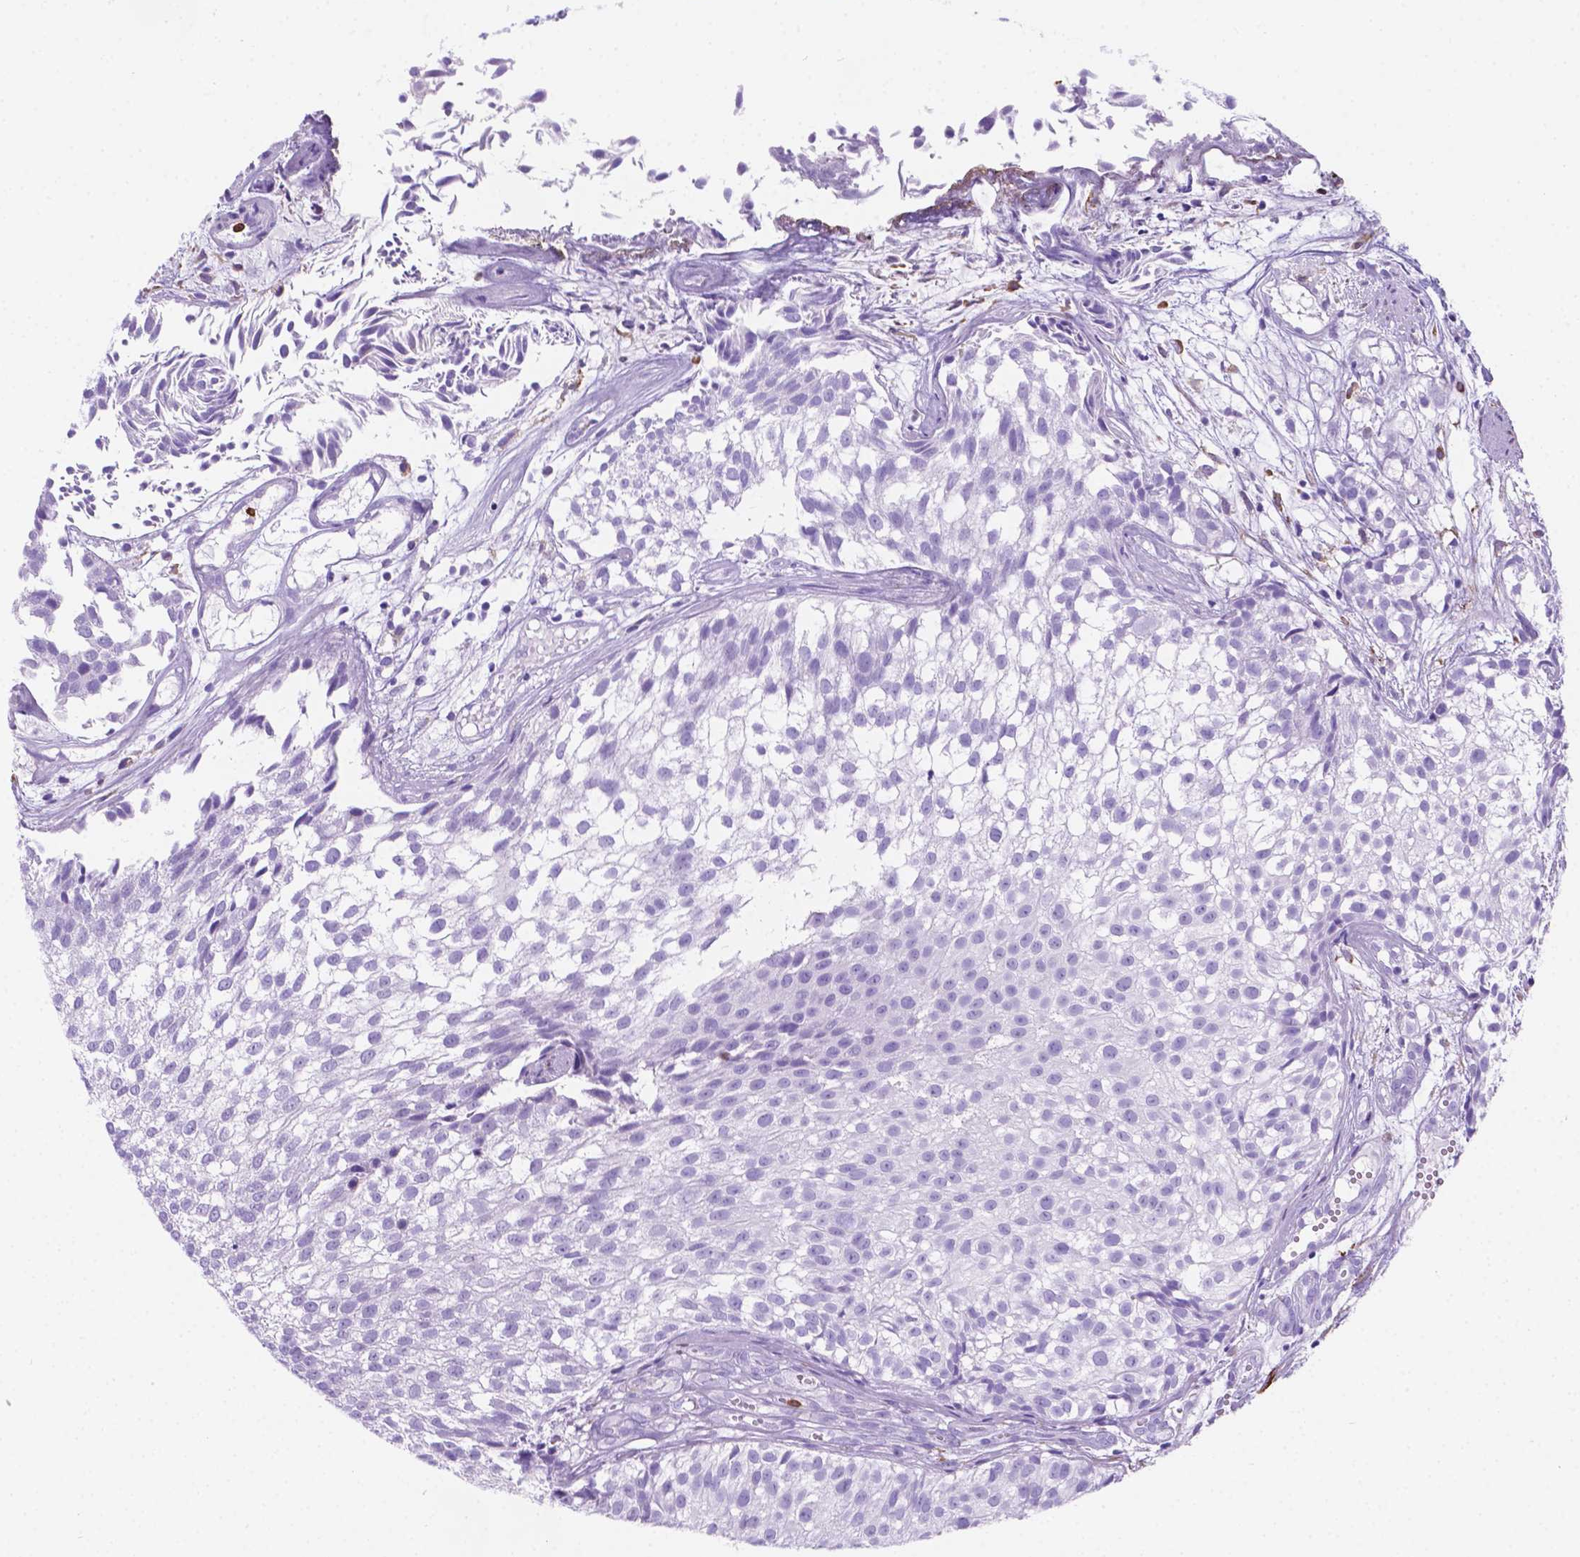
{"staining": {"intensity": "moderate", "quantity": "<25%", "location": "cytoplasmic/membranous"}, "tissue": "urothelial cancer", "cell_type": "Tumor cells", "image_type": "cancer", "snomed": [{"axis": "morphology", "description": "Urothelial carcinoma, Low grade"}, {"axis": "topography", "description": "Urinary bladder"}], "caption": "Protein staining of urothelial carcinoma (low-grade) tissue reveals moderate cytoplasmic/membranous expression in approximately <25% of tumor cells.", "gene": "MACF1", "patient": {"sex": "male", "age": 70}}